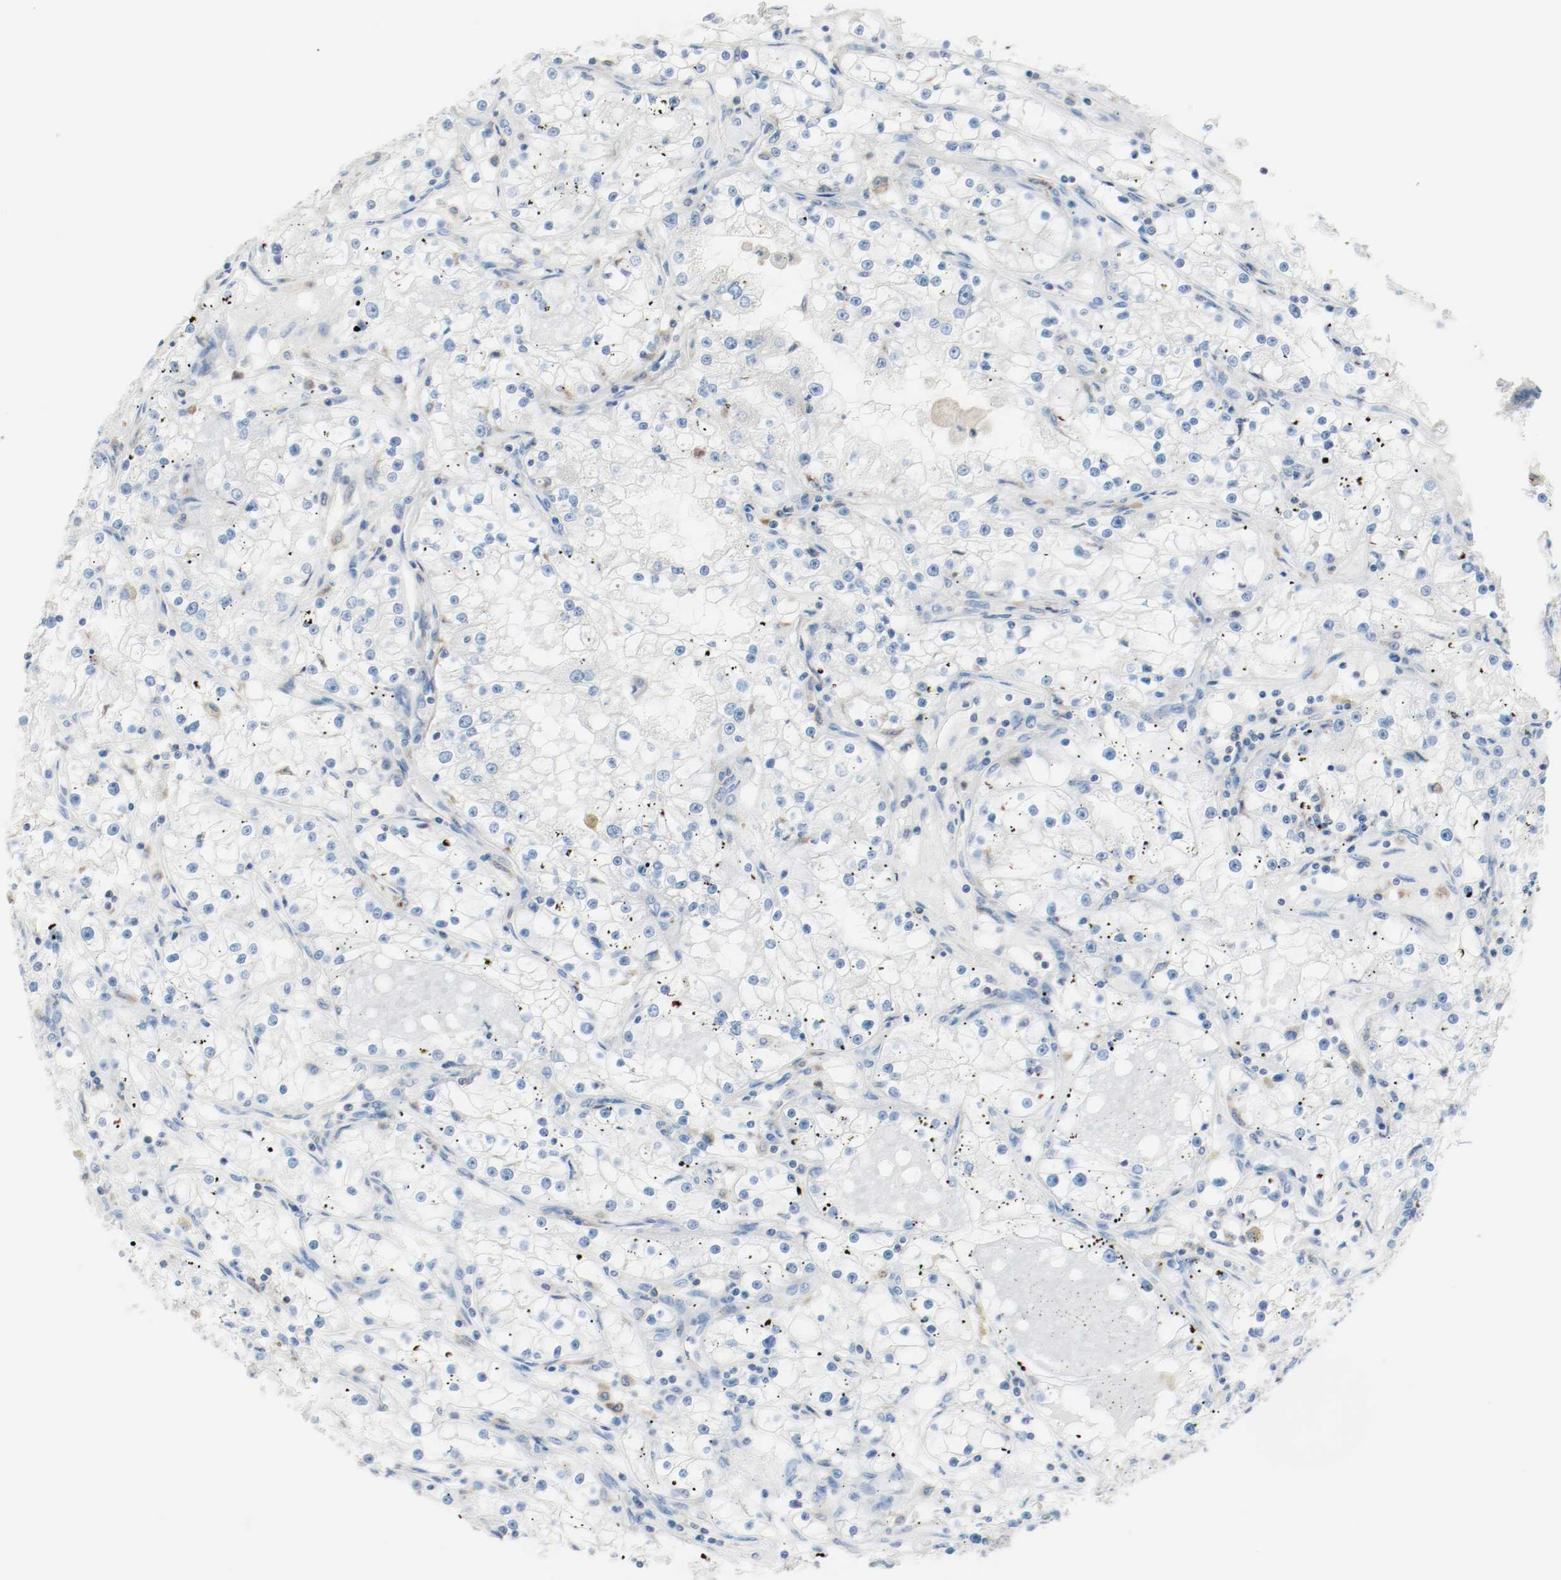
{"staining": {"intensity": "negative", "quantity": "none", "location": "none"}, "tissue": "renal cancer", "cell_type": "Tumor cells", "image_type": "cancer", "snomed": [{"axis": "morphology", "description": "Adenocarcinoma, NOS"}, {"axis": "topography", "description": "Kidney"}], "caption": "Human renal adenocarcinoma stained for a protein using immunohistochemistry displays no staining in tumor cells.", "gene": "ARPC1B", "patient": {"sex": "male", "age": 56}}